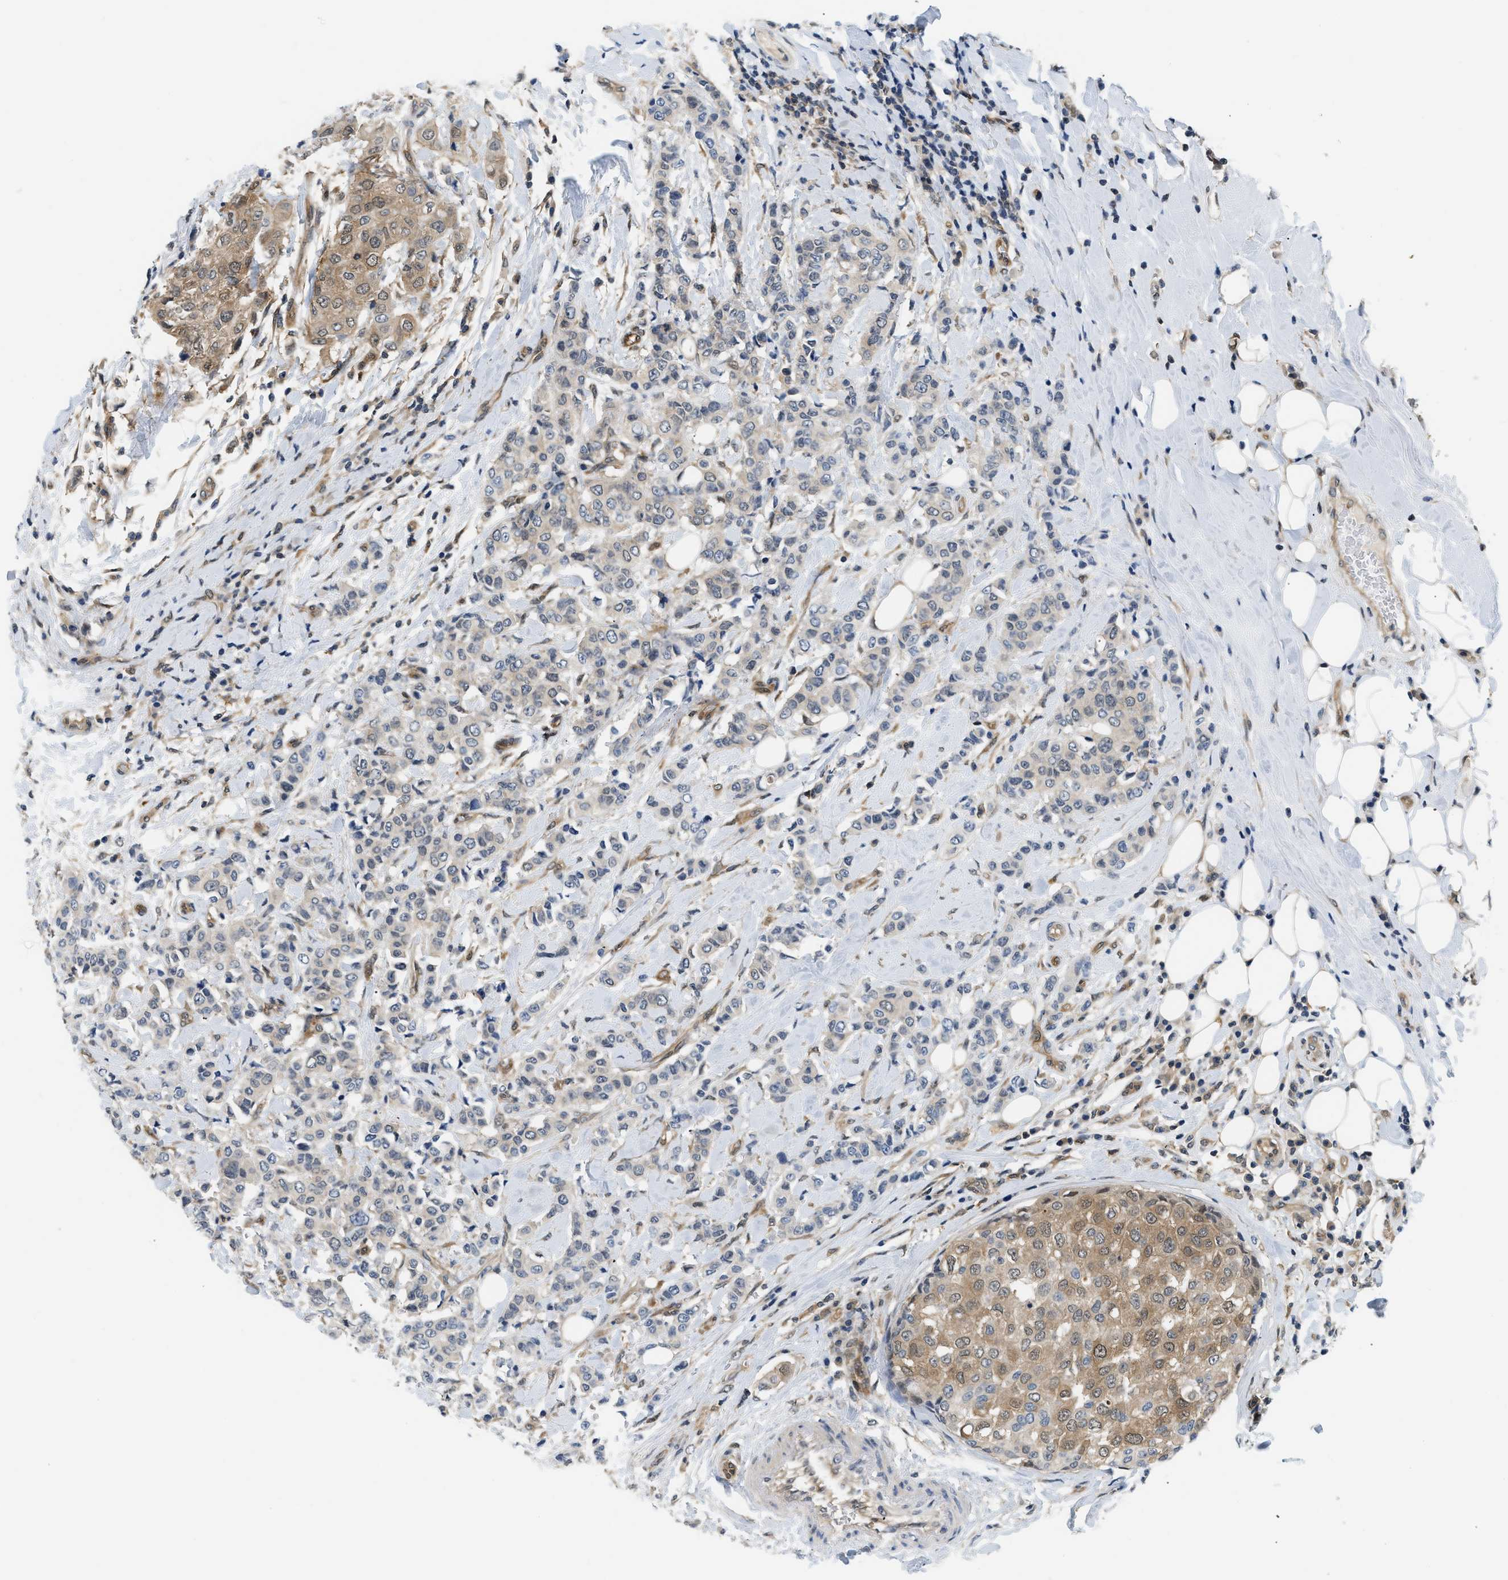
{"staining": {"intensity": "moderate", "quantity": ">75%", "location": "cytoplasmic/membranous,nuclear"}, "tissue": "breast cancer", "cell_type": "Tumor cells", "image_type": "cancer", "snomed": [{"axis": "morphology", "description": "Duct carcinoma"}, {"axis": "topography", "description": "Breast"}], "caption": "This image reveals intraductal carcinoma (breast) stained with immunohistochemistry to label a protein in brown. The cytoplasmic/membranous and nuclear of tumor cells show moderate positivity for the protein. Nuclei are counter-stained blue.", "gene": "EIF4EBP2", "patient": {"sex": "female", "age": 27}}